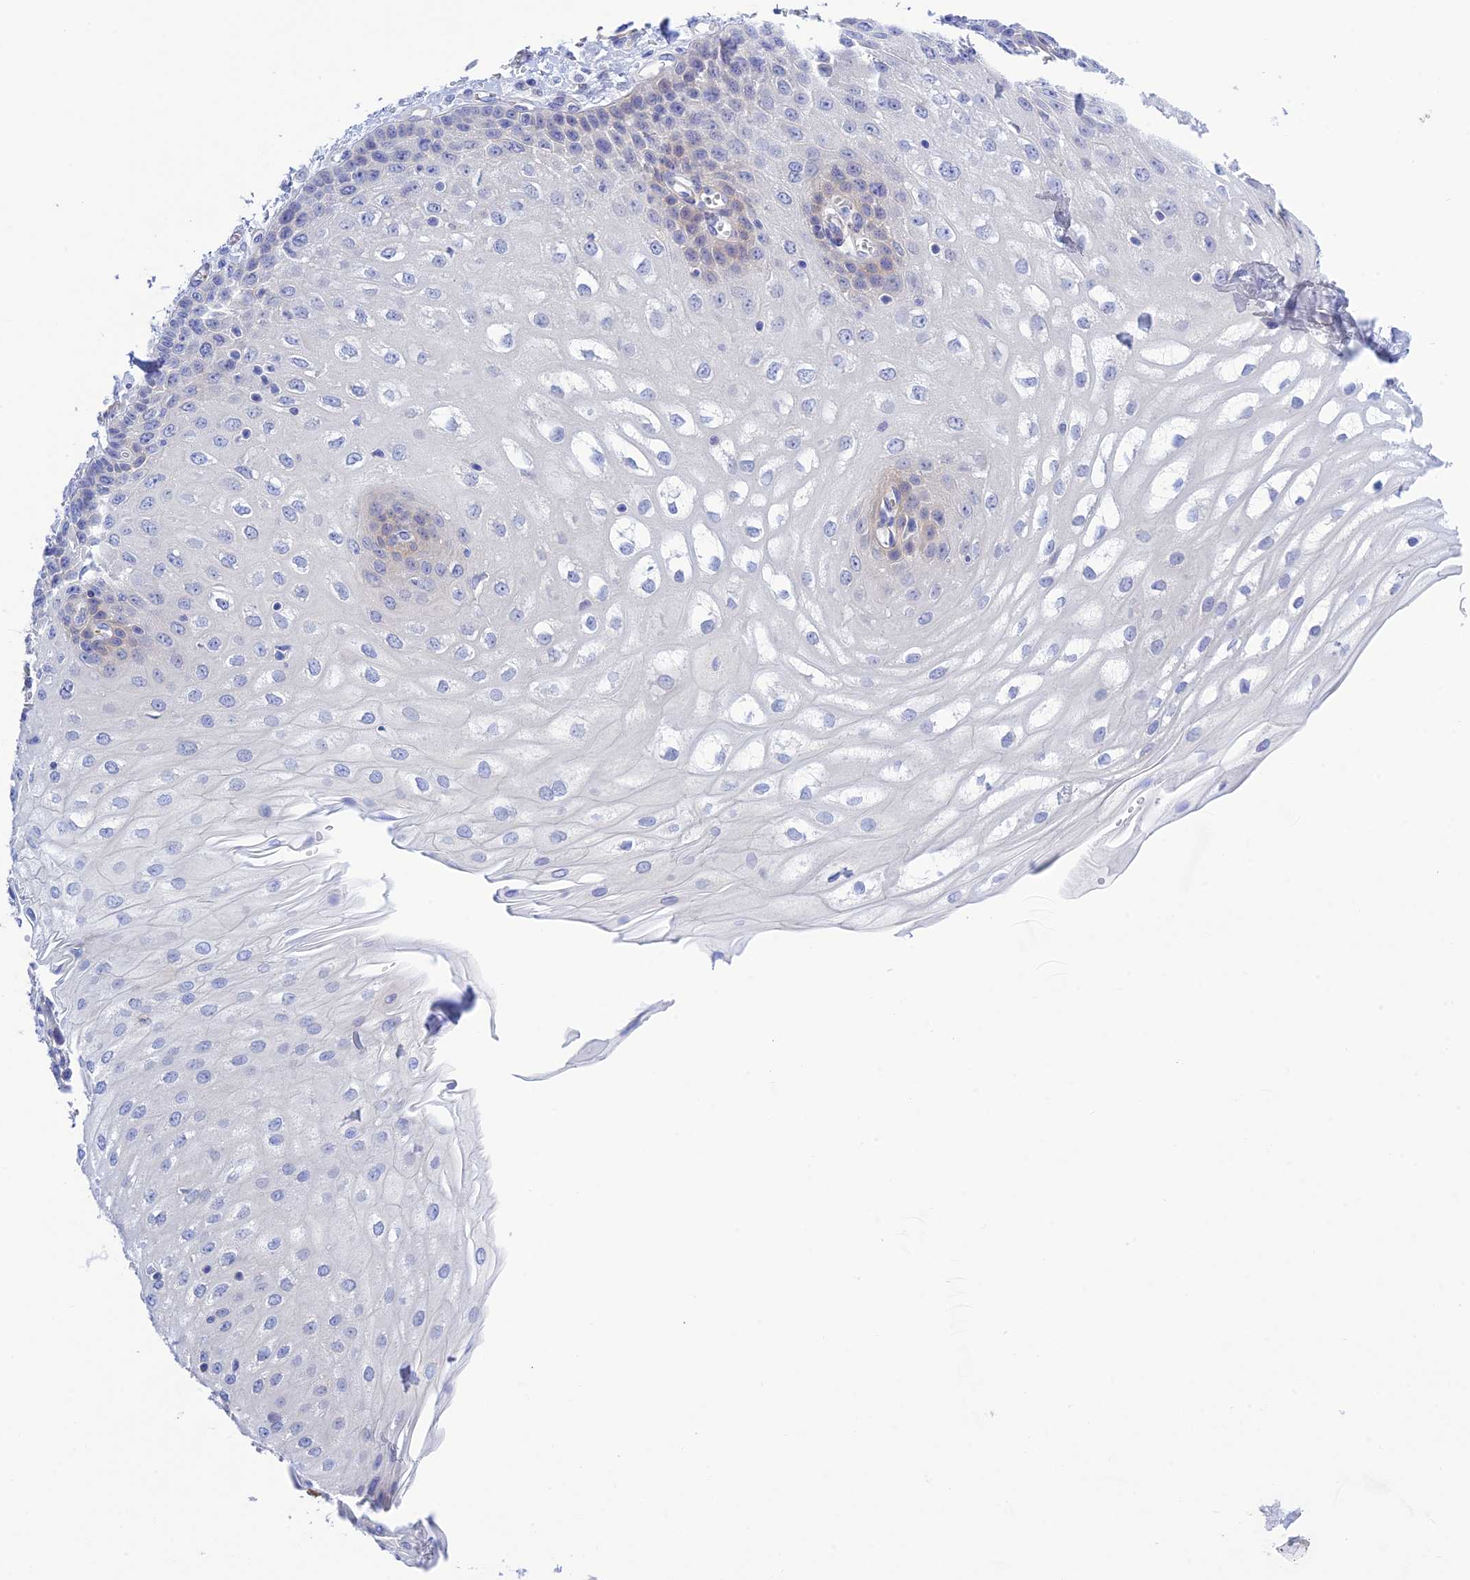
{"staining": {"intensity": "negative", "quantity": "none", "location": "none"}, "tissue": "esophagus", "cell_type": "Squamous epithelial cells", "image_type": "normal", "snomed": [{"axis": "morphology", "description": "Normal tissue, NOS"}, {"axis": "topography", "description": "Esophagus"}], "caption": "High magnification brightfield microscopy of unremarkable esophagus stained with DAB (3,3'-diaminobenzidine) (brown) and counterstained with hematoxylin (blue): squamous epithelial cells show no significant positivity.", "gene": "ZDHHC16", "patient": {"sex": "male", "age": 81}}